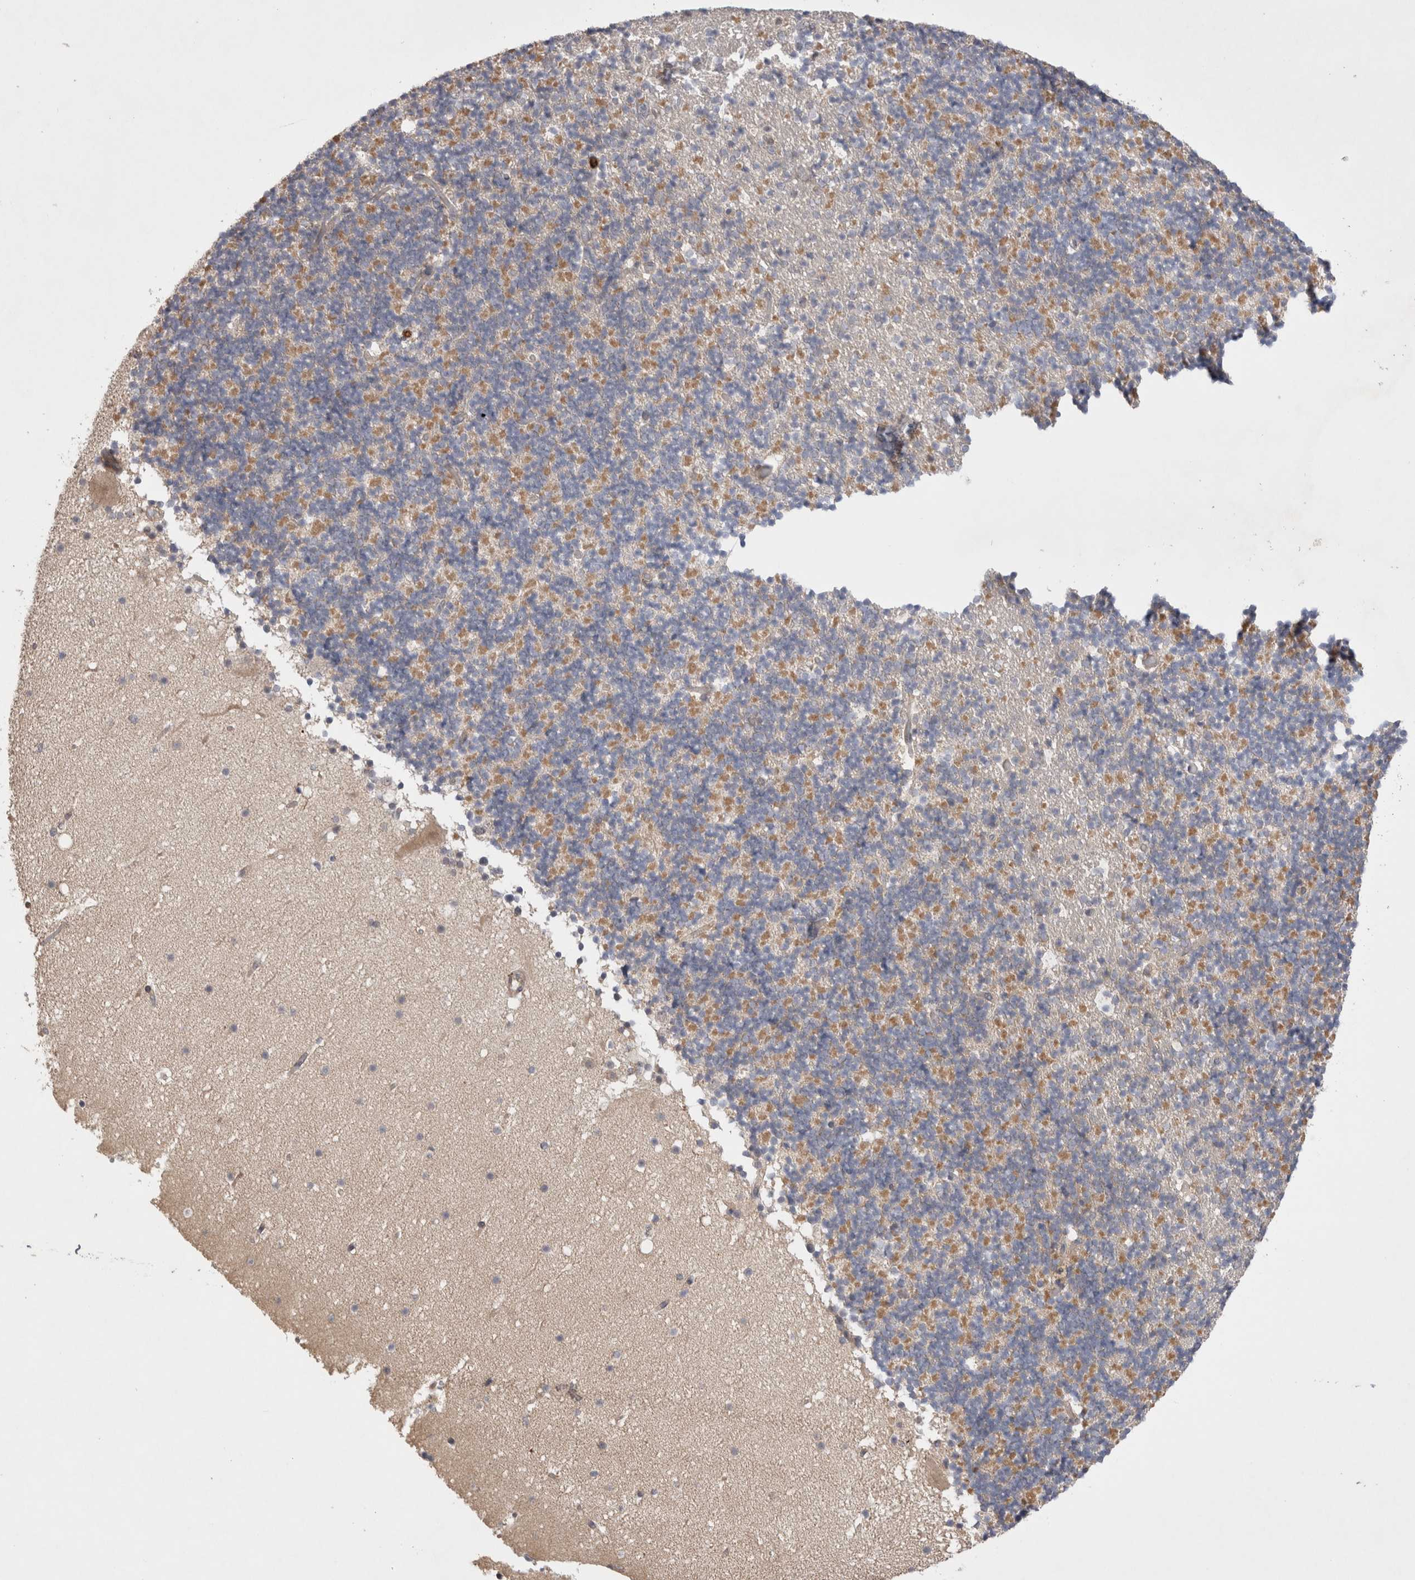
{"staining": {"intensity": "moderate", "quantity": ">75%", "location": "cytoplasmic/membranous"}, "tissue": "cerebellum", "cell_type": "Cells in granular layer", "image_type": "normal", "snomed": [{"axis": "morphology", "description": "Normal tissue, NOS"}, {"axis": "topography", "description": "Cerebellum"}], "caption": "IHC (DAB) staining of normal human cerebellum demonstrates moderate cytoplasmic/membranous protein positivity in approximately >75% of cells in granular layer. Using DAB (brown) and hematoxylin (blue) stains, captured at high magnification using brightfield microscopy.", "gene": "GSDMB", "patient": {"sex": "male", "age": 57}}